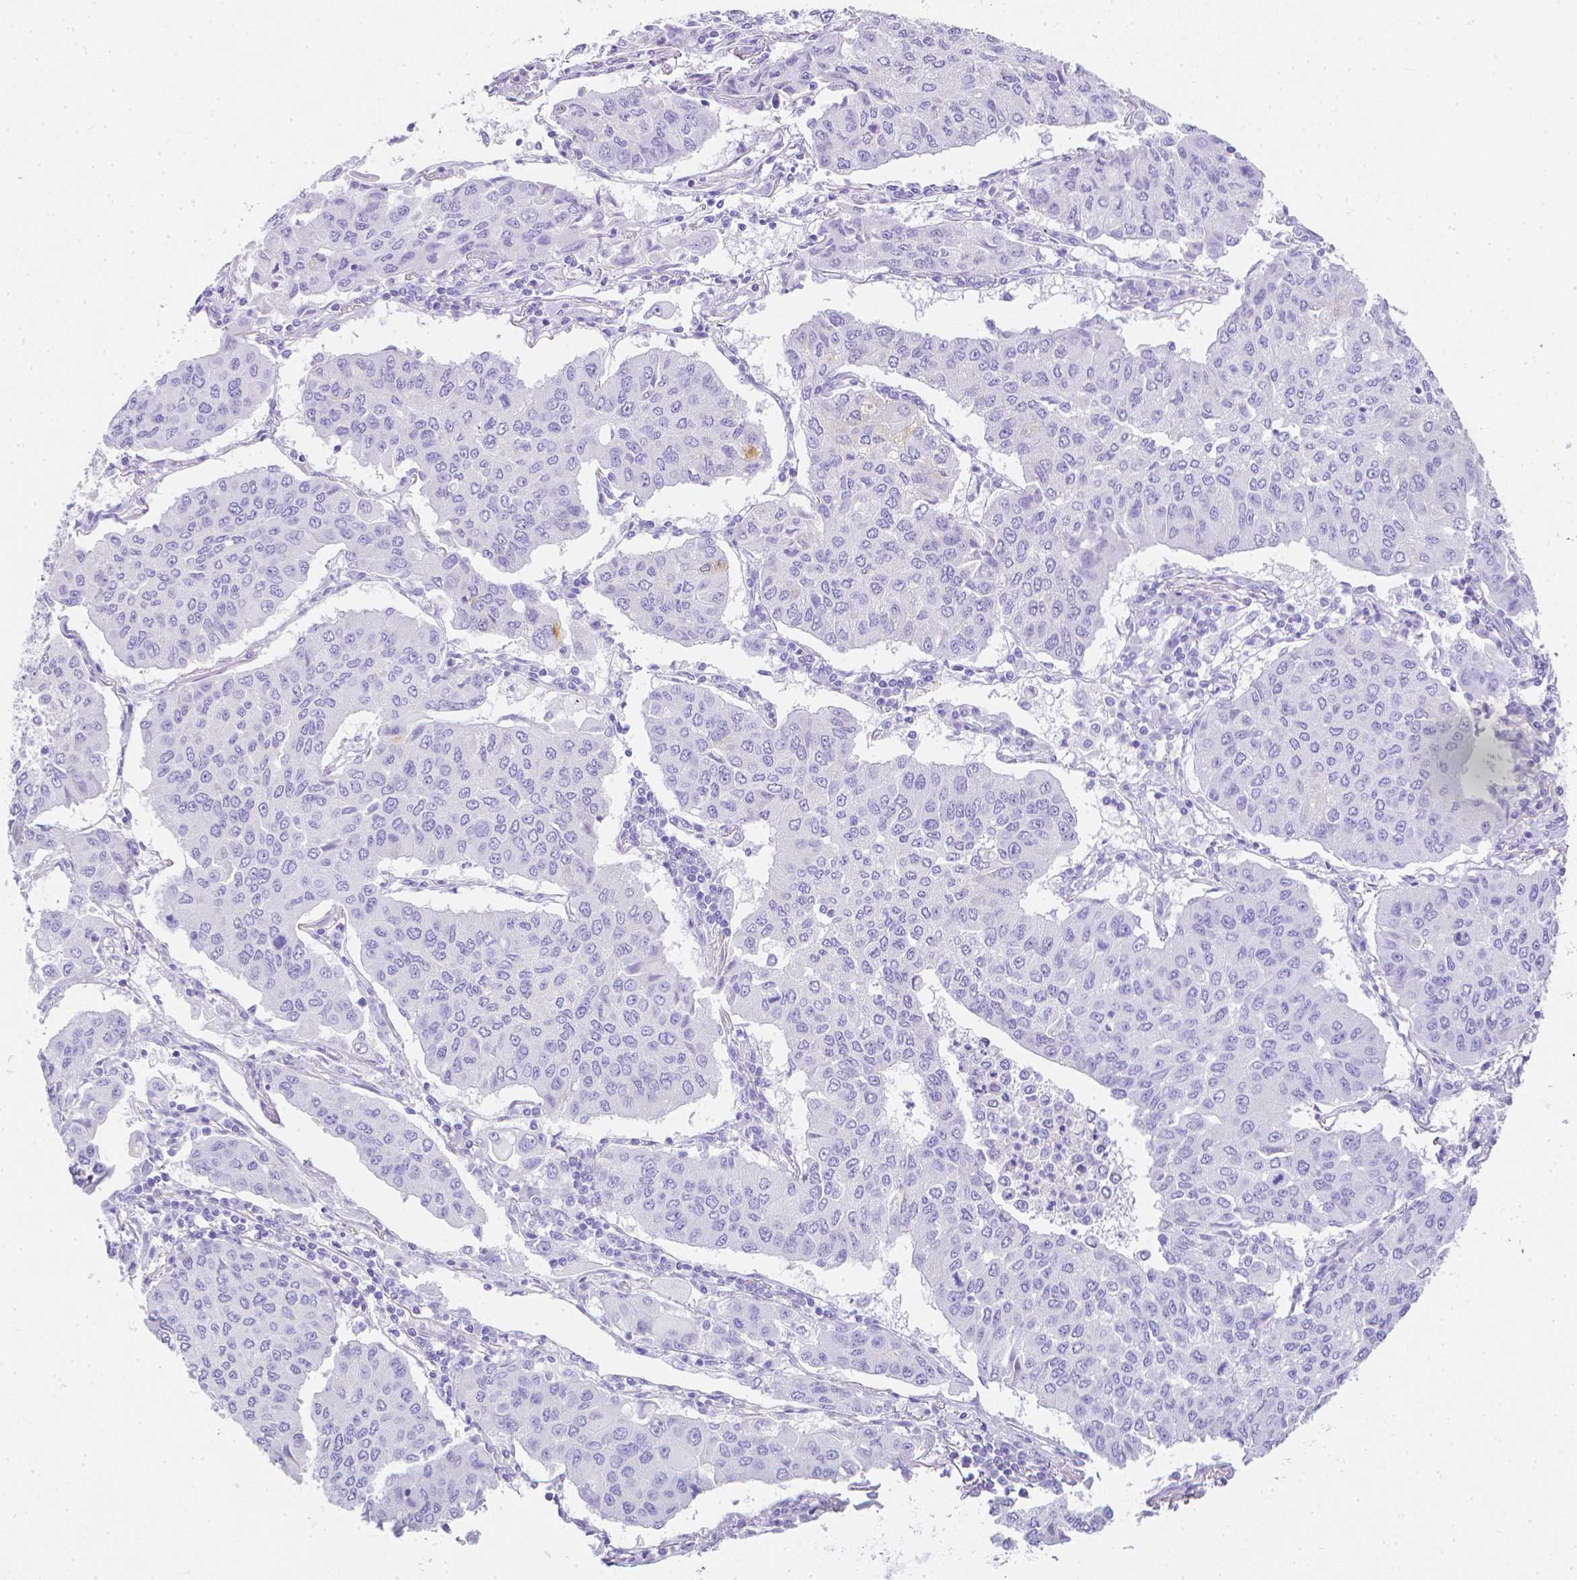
{"staining": {"intensity": "negative", "quantity": "none", "location": "none"}, "tissue": "lung cancer", "cell_type": "Tumor cells", "image_type": "cancer", "snomed": [{"axis": "morphology", "description": "Squamous cell carcinoma, NOS"}, {"axis": "topography", "description": "Lung"}], "caption": "An IHC image of lung cancer (squamous cell carcinoma) is shown. There is no staining in tumor cells of lung cancer (squamous cell carcinoma). (Stains: DAB (3,3'-diaminobenzidine) immunohistochemistry (IHC) with hematoxylin counter stain, Microscopy: brightfield microscopy at high magnification).", "gene": "LGALS4", "patient": {"sex": "male", "age": 74}}